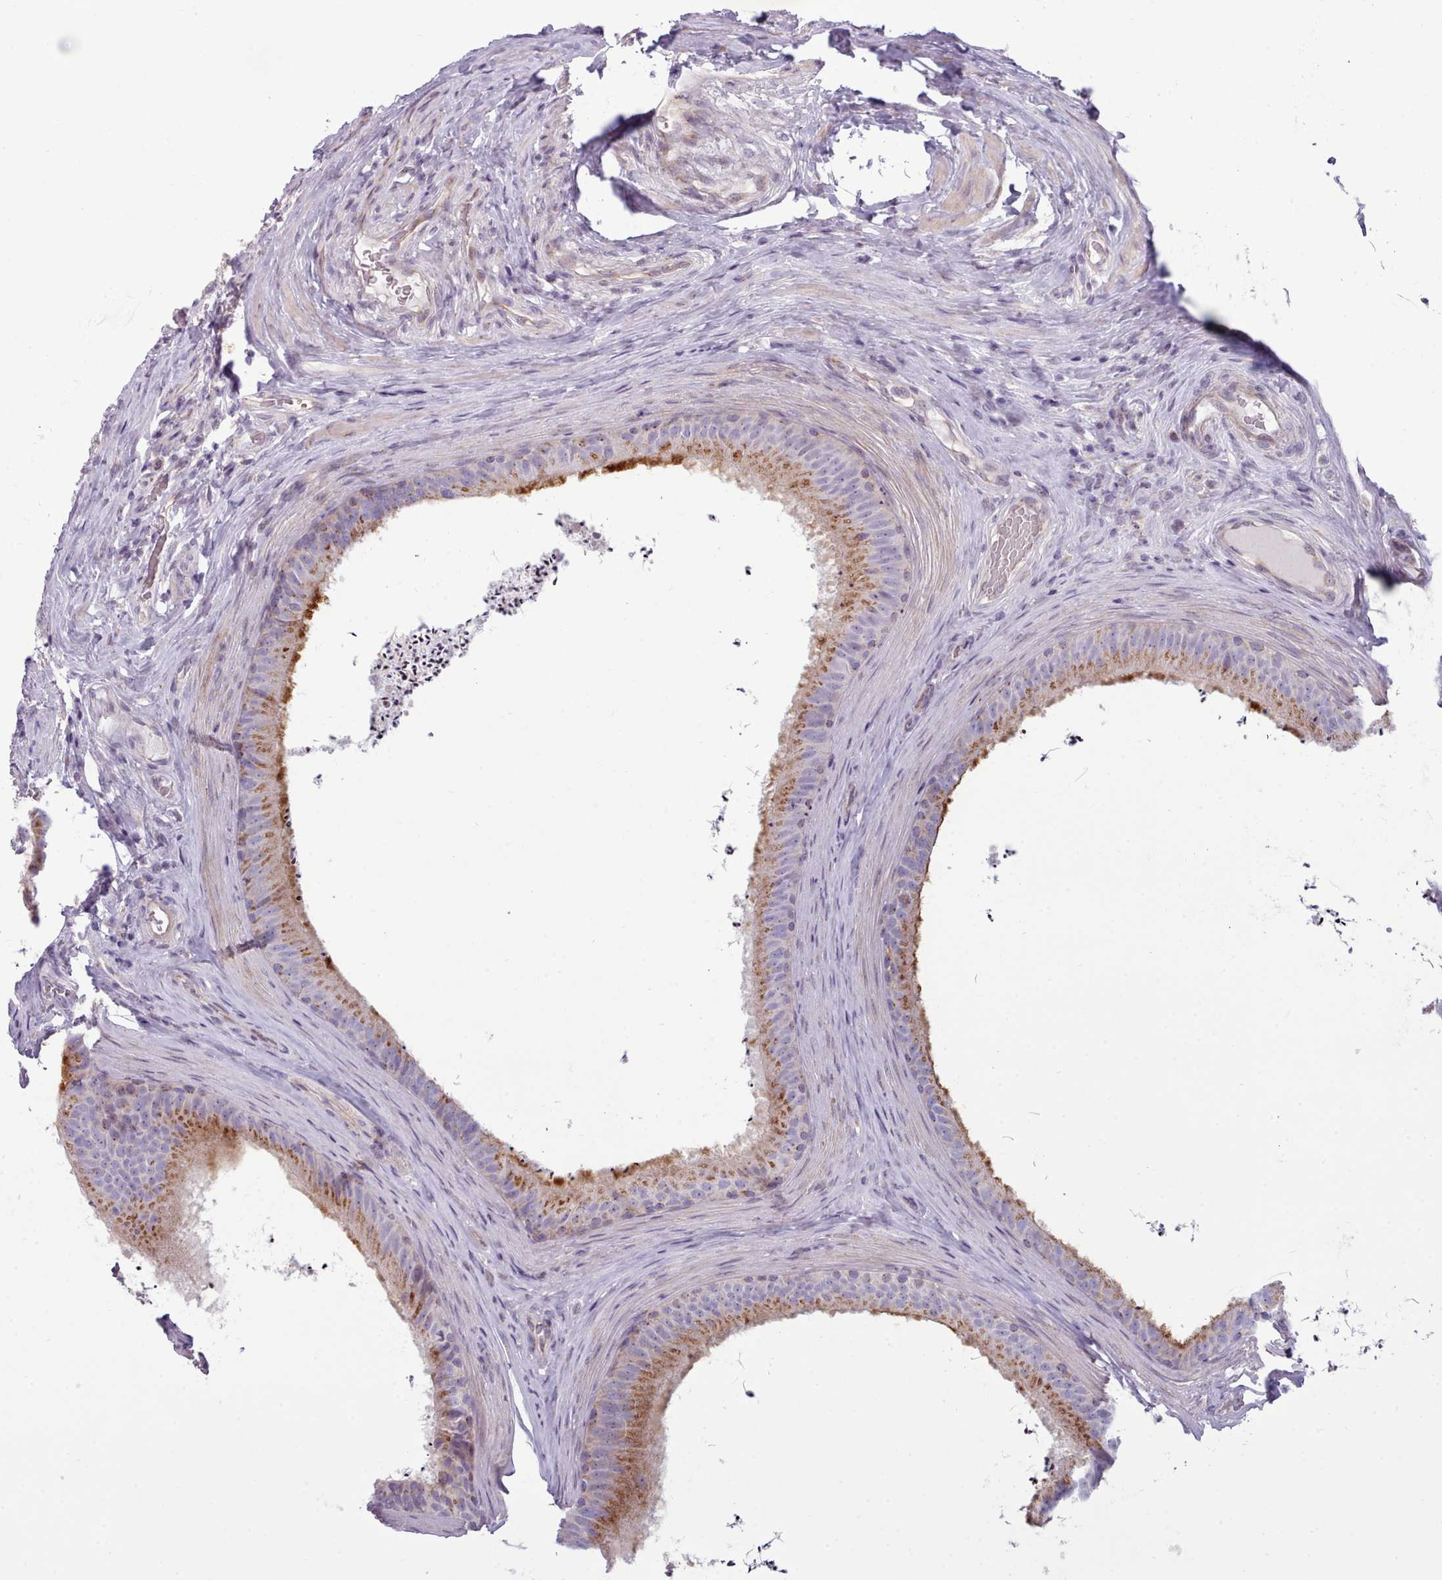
{"staining": {"intensity": "strong", "quantity": ">75%", "location": "cytoplasmic/membranous"}, "tissue": "epididymis", "cell_type": "Glandular cells", "image_type": "normal", "snomed": [{"axis": "morphology", "description": "Normal tissue, NOS"}, {"axis": "topography", "description": "Testis"}, {"axis": "topography", "description": "Epididymis"}], "caption": "This histopathology image reveals unremarkable epididymis stained with immunohistochemistry (IHC) to label a protein in brown. The cytoplasmic/membranous of glandular cells show strong positivity for the protein. Nuclei are counter-stained blue.", "gene": "SLC52A3", "patient": {"sex": "male", "age": 41}}